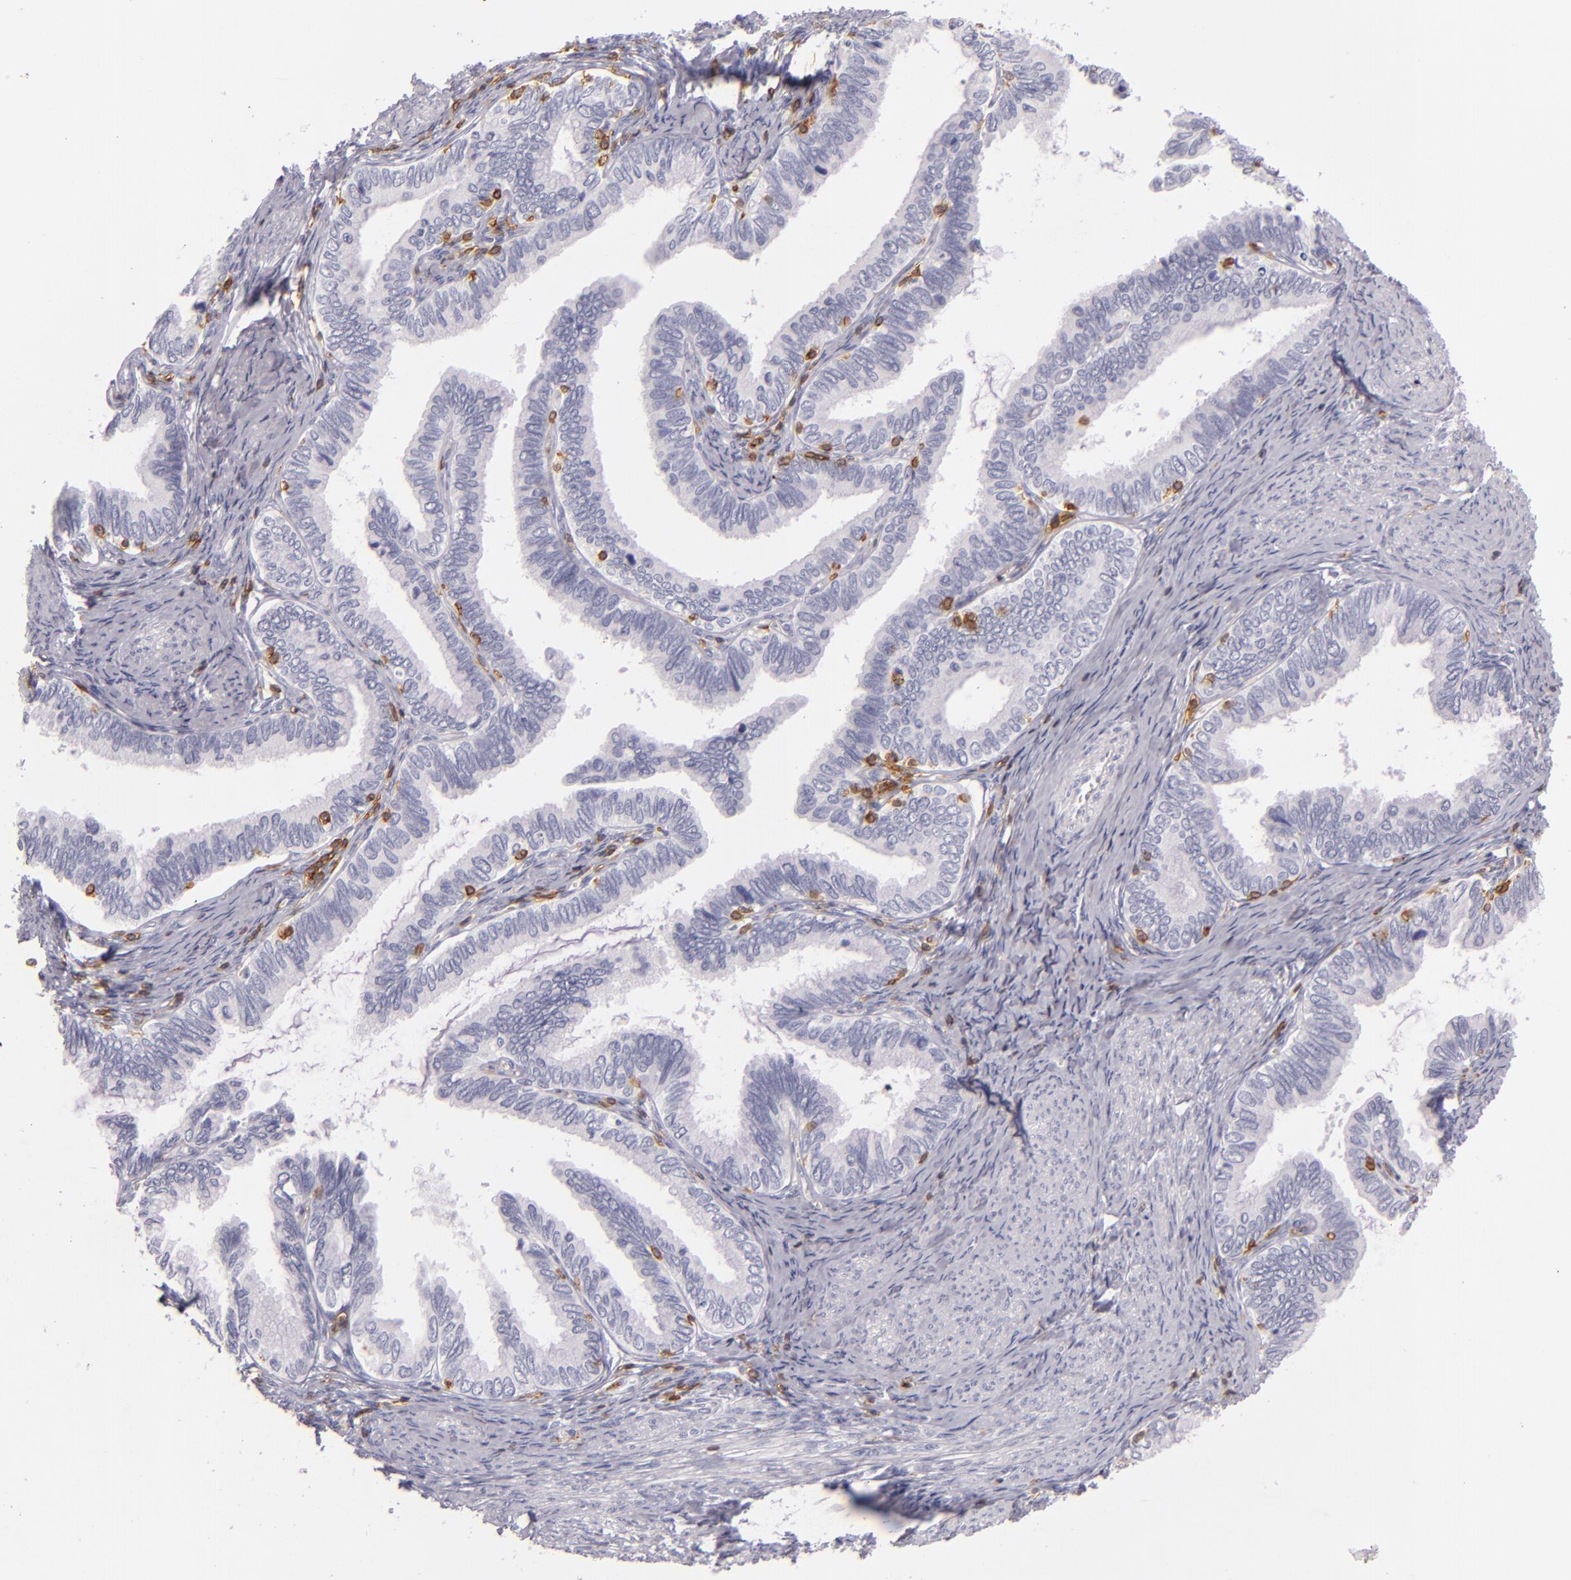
{"staining": {"intensity": "negative", "quantity": "none", "location": "none"}, "tissue": "cervical cancer", "cell_type": "Tumor cells", "image_type": "cancer", "snomed": [{"axis": "morphology", "description": "Adenocarcinoma, NOS"}, {"axis": "topography", "description": "Cervix"}], "caption": "Immunohistochemical staining of cervical cancer reveals no significant positivity in tumor cells. The staining is performed using DAB (3,3'-diaminobenzidine) brown chromogen with nuclei counter-stained in using hematoxylin.", "gene": "LAT", "patient": {"sex": "female", "age": 49}}